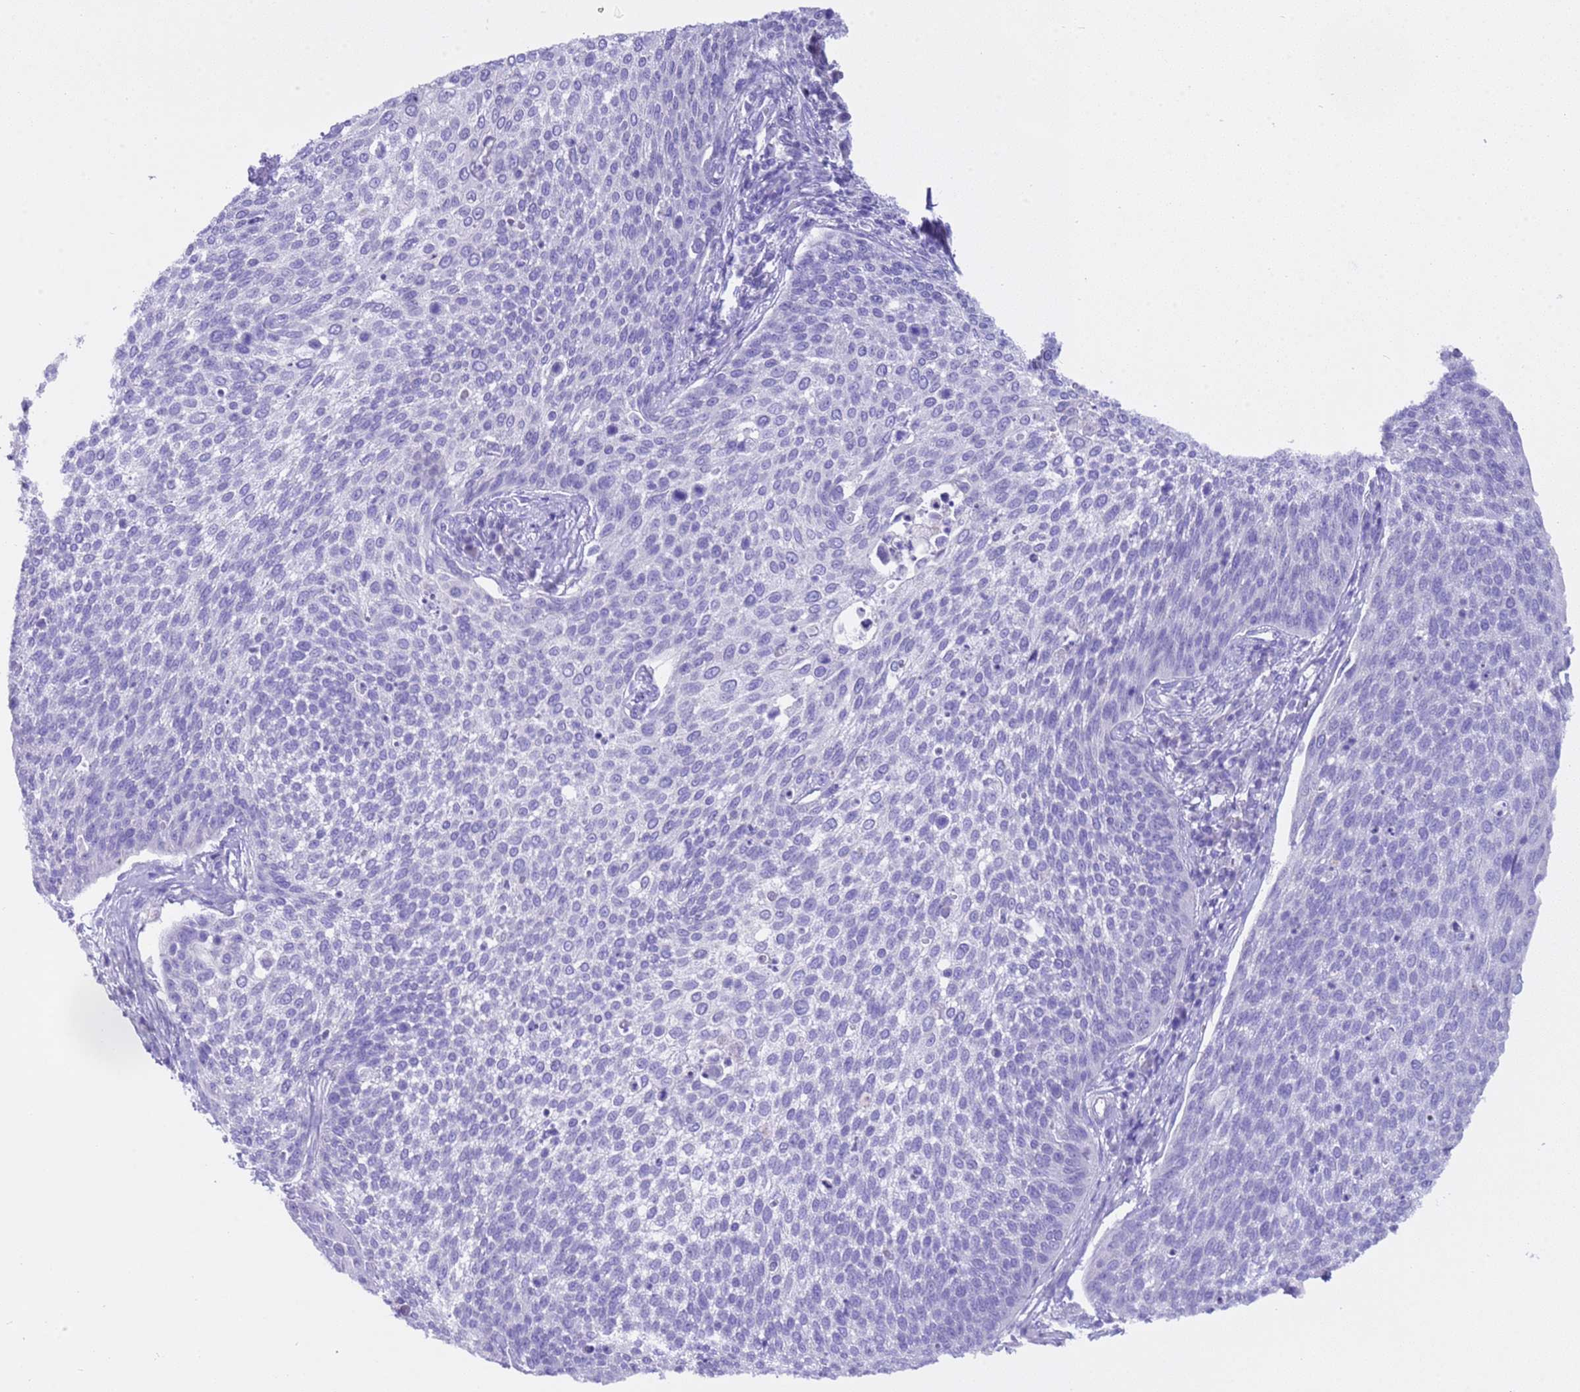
{"staining": {"intensity": "negative", "quantity": "none", "location": "none"}, "tissue": "cervical cancer", "cell_type": "Tumor cells", "image_type": "cancer", "snomed": [{"axis": "morphology", "description": "Squamous cell carcinoma, NOS"}, {"axis": "topography", "description": "Cervix"}], "caption": "Tumor cells show no significant positivity in cervical squamous cell carcinoma. (Stains: DAB (3,3'-diaminobenzidine) IHC with hematoxylin counter stain, Microscopy: brightfield microscopy at high magnification).", "gene": "CPB1", "patient": {"sex": "female", "age": 34}}